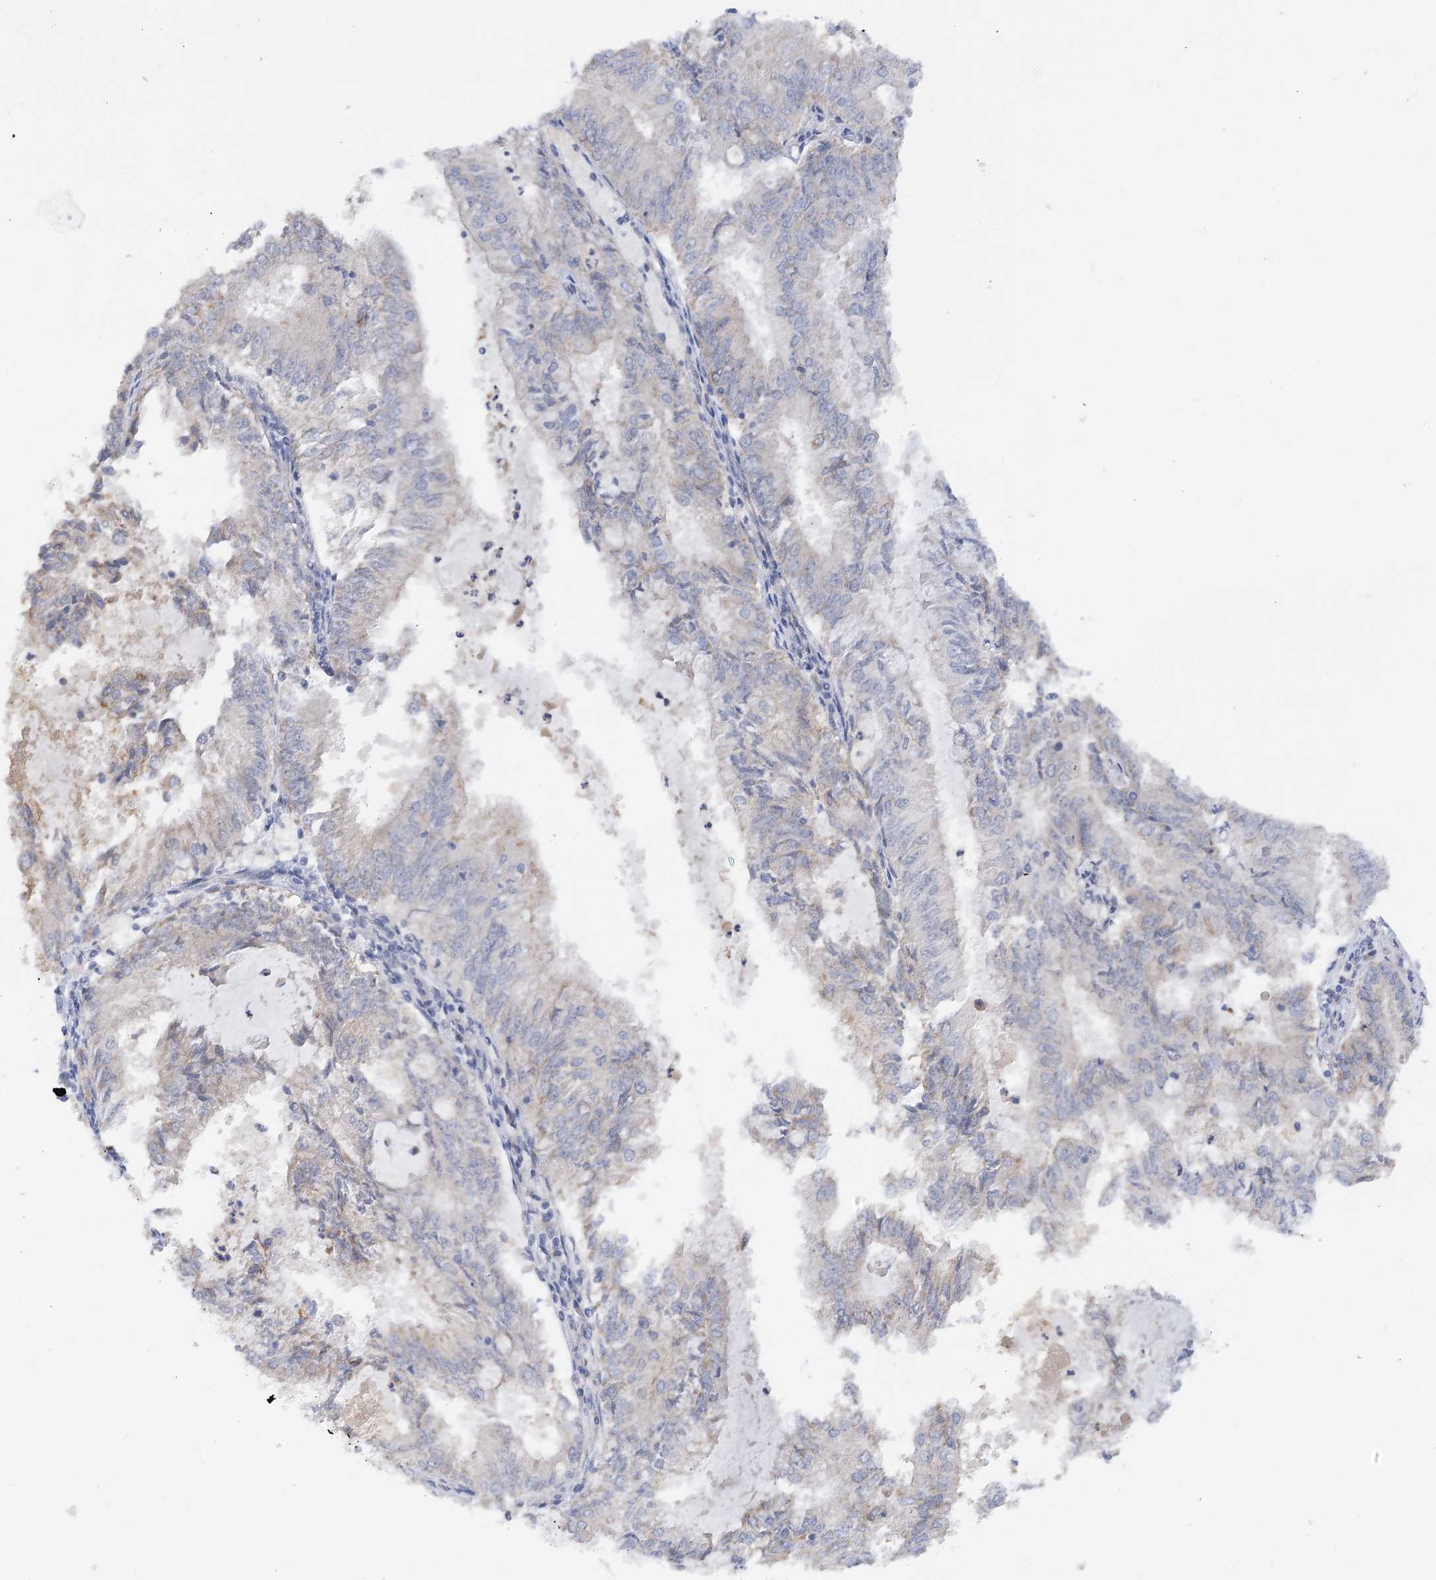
{"staining": {"intensity": "weak", "quantity": "<25%", "location": "cytoplasmic/membranous"}, "tissue": "endometrial cancer", "cell_type": "Tumor cells", "image_type": "cancer", "snomed": [{"axis": "morphology", "description": "Adenocarcinoma, NOS"}, {"axis": "topography", "description": "Endometrium"}], "caption": "Endometrial cancer was stained to show a protein in brown. There is no significant positivity in tumor cells.", "gene": "NELL2", "patient": {"sex": "female", "age": 57}}